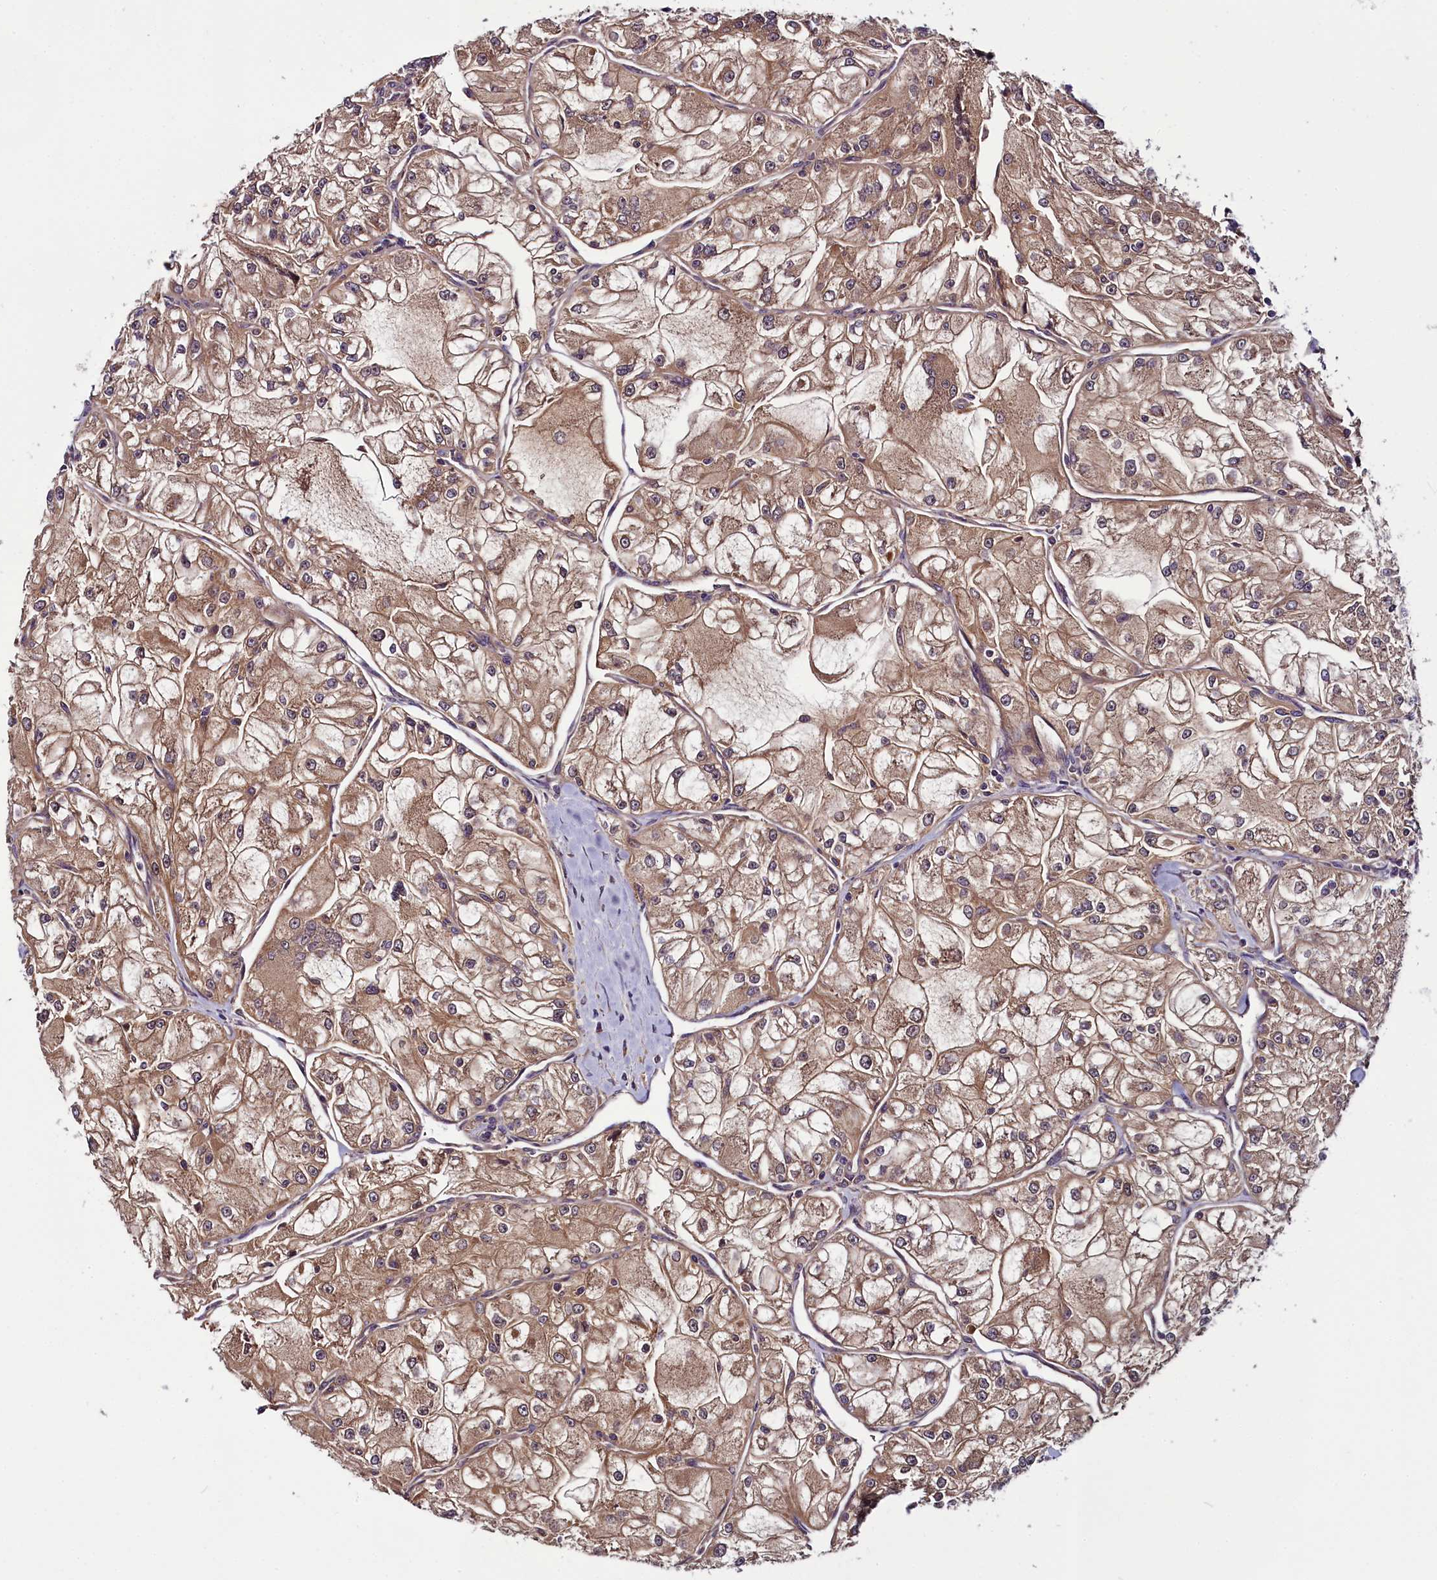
{"staining": {"intensity": "moderate", "quantity": ">75%", "location": "cytoplasmic/membranous"}, "tissue": "renal cancer", "cell_type": "Tumor cells", "image_type": "cancer", "snomed": [{"axis": "morphology", "description": "Adenocarcinoma, NOS"}, {"axis": "topography", "description": "Kidney"}], "caption": "Immunohistochemical staining of adenocarcinoma (renal) shows medium levels of moderate cytoplasmic/membranous protein positivity in about >75% of tumor cells.", "gene": "RPUSD2", "patient": {"sex": "female", "age": 72}}